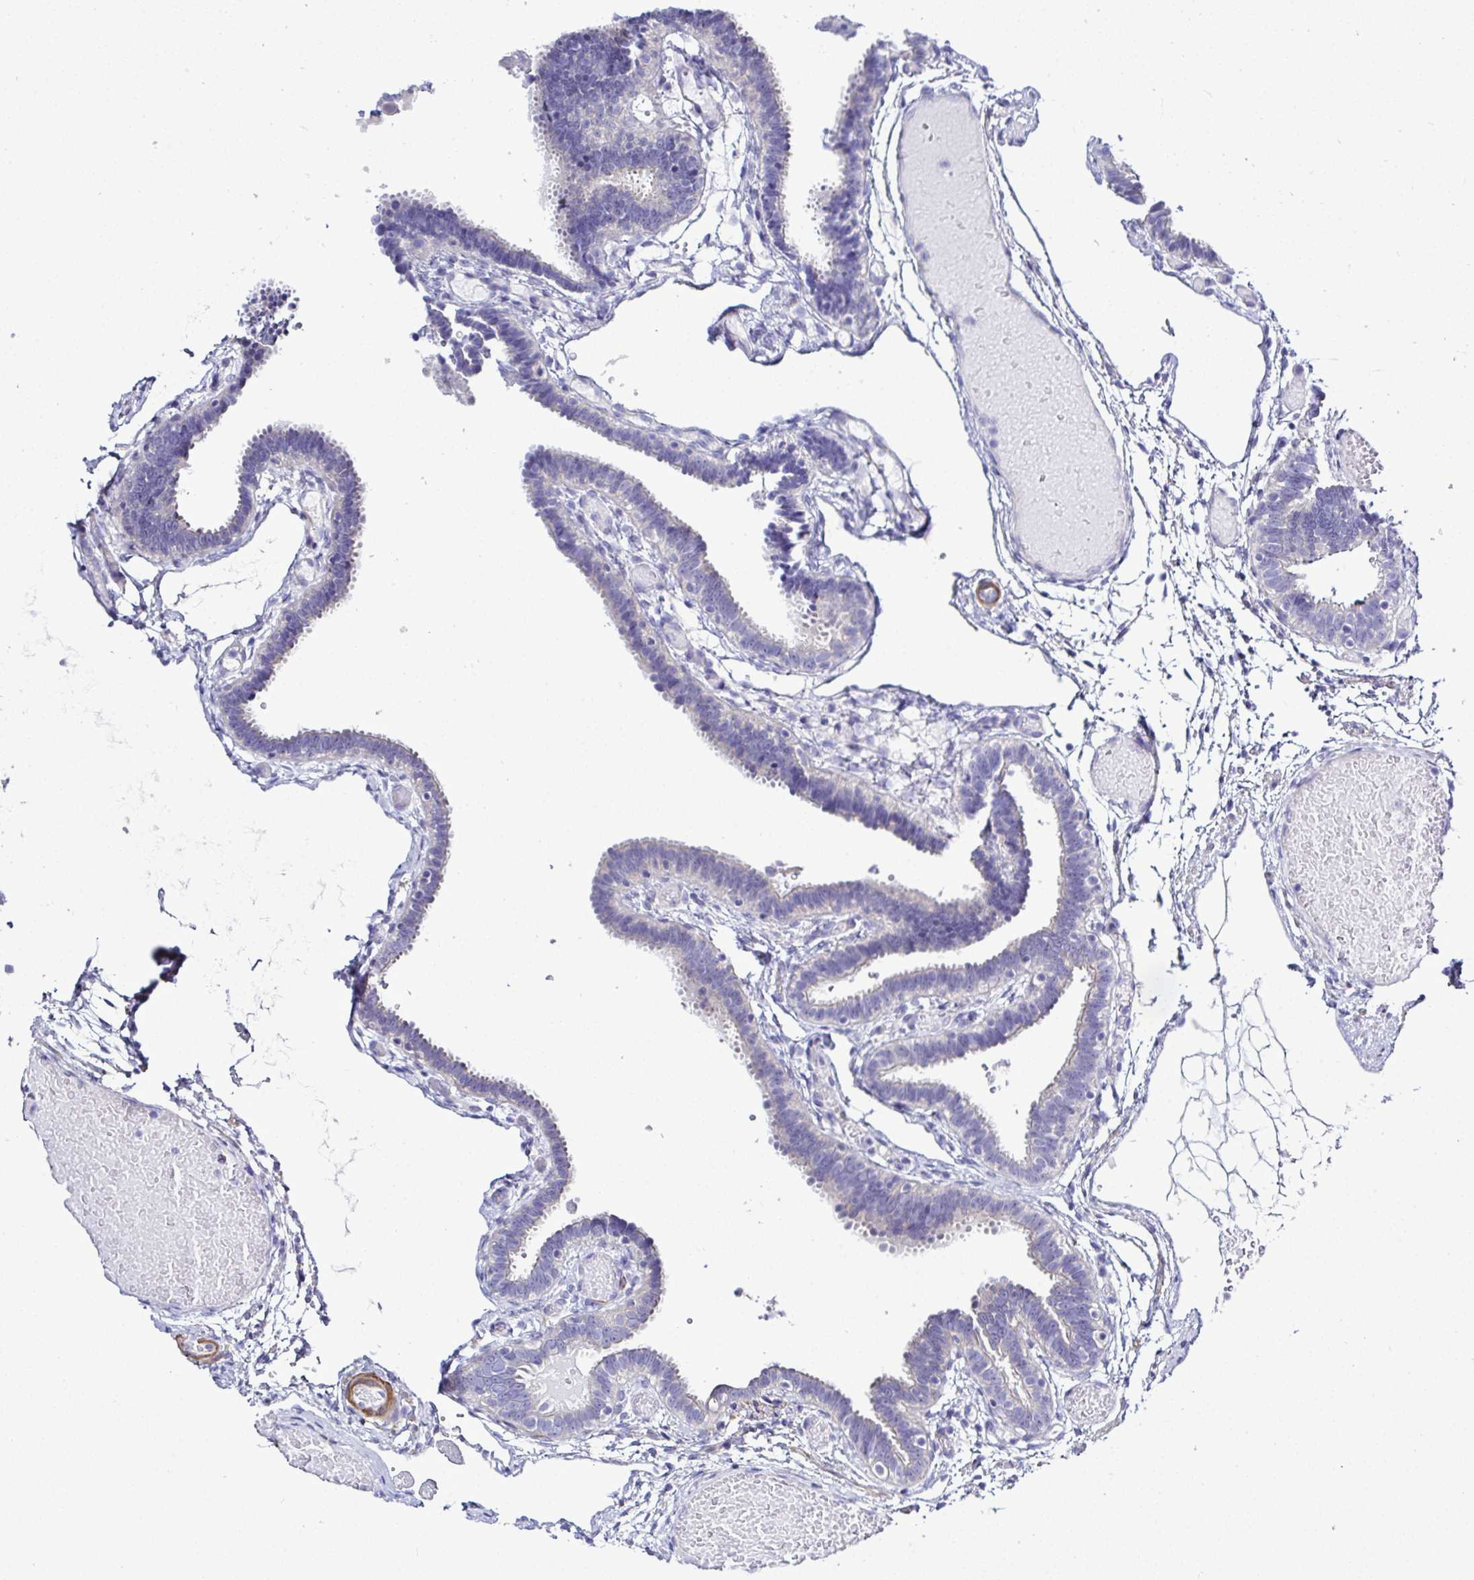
{"staining": {"intensity": "negative", "quantity": "none", "location": "none"}, "tissue": "fallopian tube", "cell_type": "Glandular cells", "image_type": "normal", "snomed": [{"axis": "morphology", "description": "Normal tissue, NOS"}, {"axis": "topography", "description": "Fallopian tube"}], "caption": "Unremarkable fallopian tube was stained to show a protein in brown. There is no significant positivity in glandular cells.", "gene": "MED11", "patient": {"sex": "female", "age": 37}}